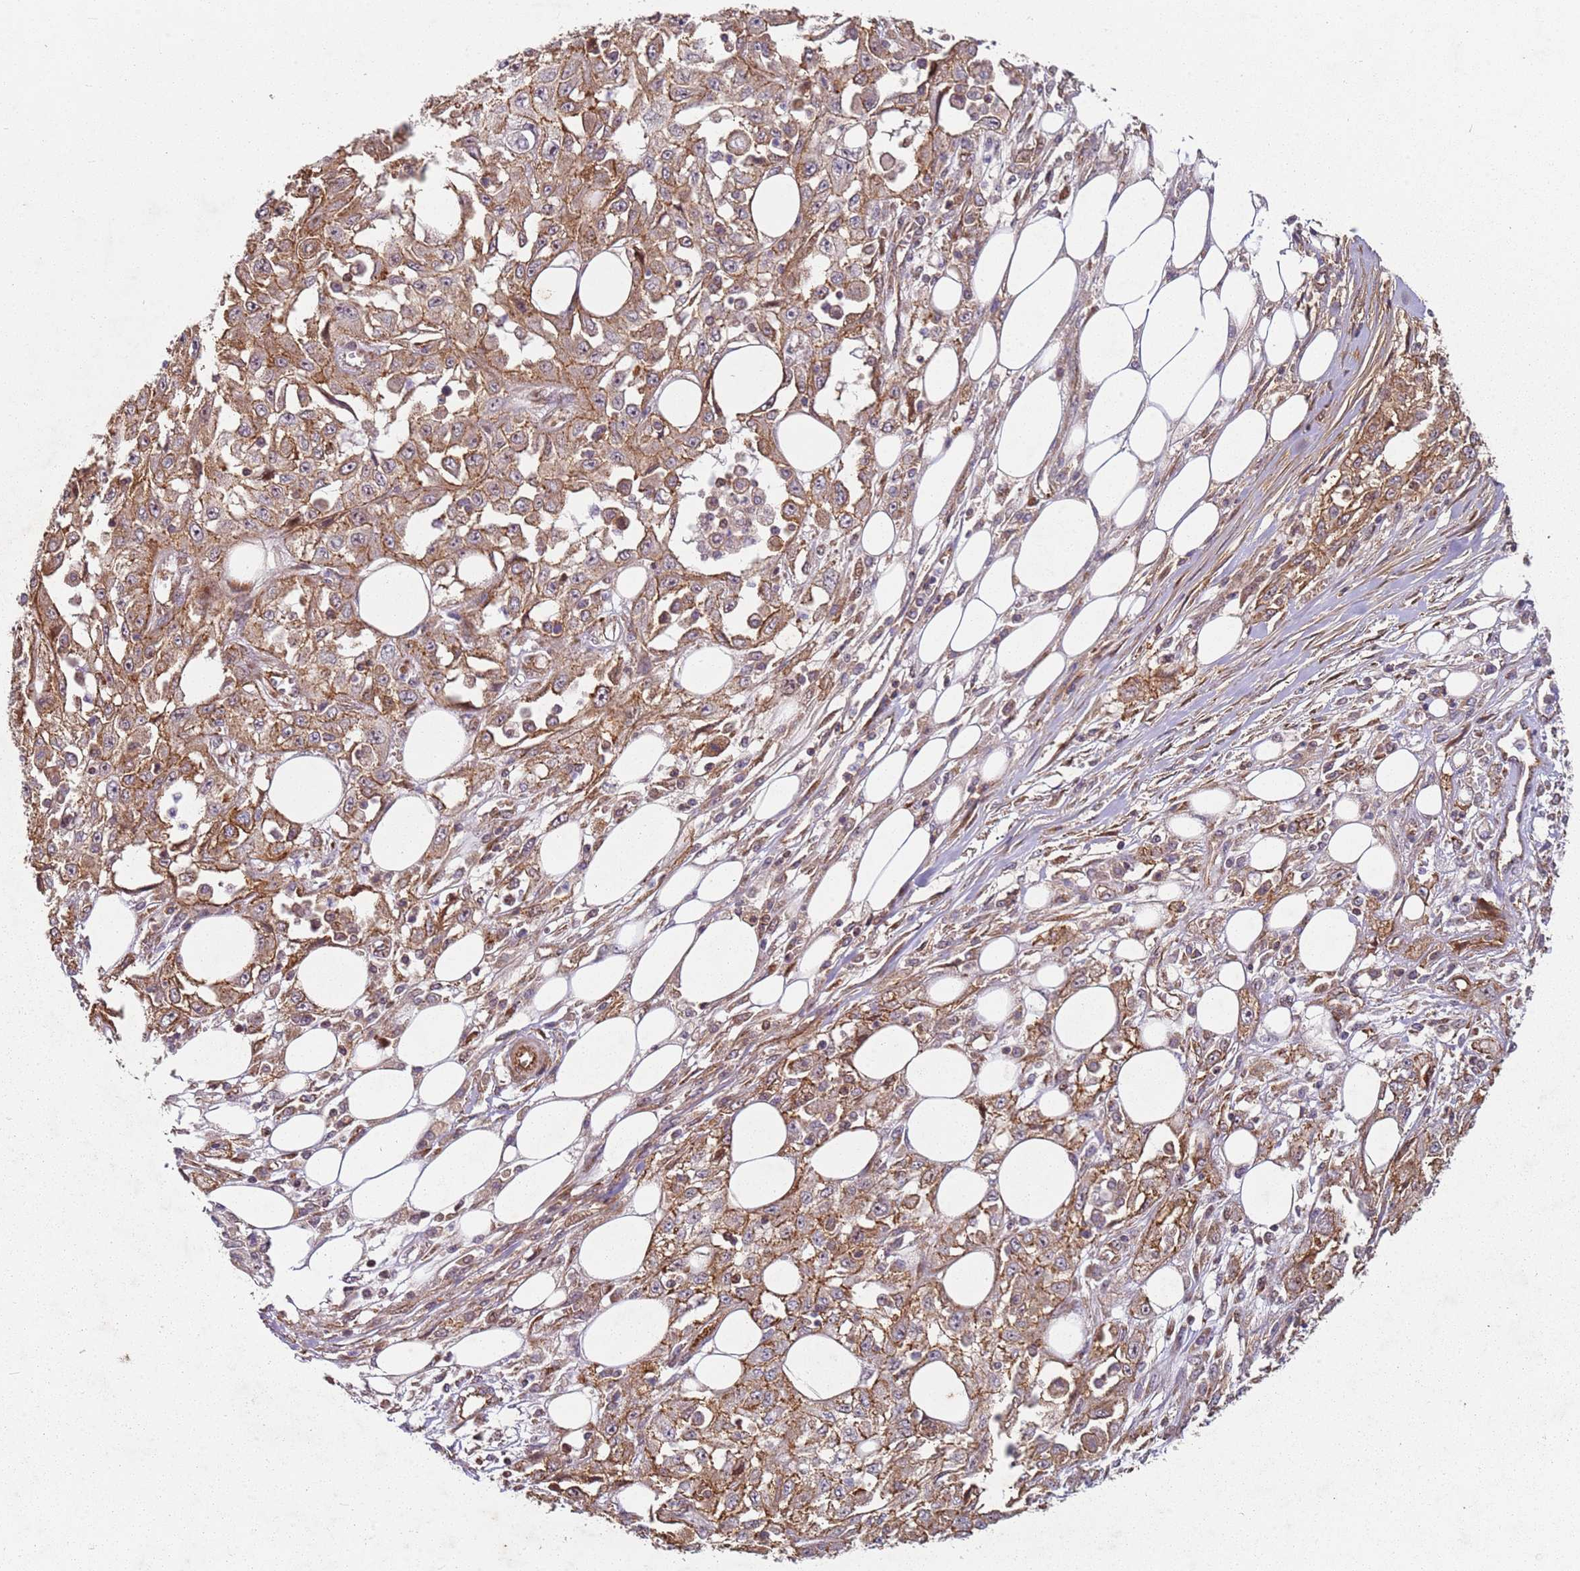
{"staining": {"intensity": "moderate", "quantity": ">75%", "location": "cytoplasmic/membranous"}, "tissue": "skin cancer", "cell_type": "Tumor cells", "image_type": "cancer", "snomed": [{"axis": "morphology", "description": "Squamous cell carcinoma, NOS"}, {"axis": "morphology", "description": "Squamous cell carcinoma, metastatic, NOS"}, {"axis": "topography", "description": "Skin"}, {"axis": "topography", "description": "Lymph node"}], "caption": "Immunohistochemical staining of skin cancer (metastatic squamous cell carcinoma) reveals moderate cytoplasmic/membranous protein staining in about >75% of tumor cells.", "gene": "C2CD4B", "patient": {"sex": "male", "age": 75}}